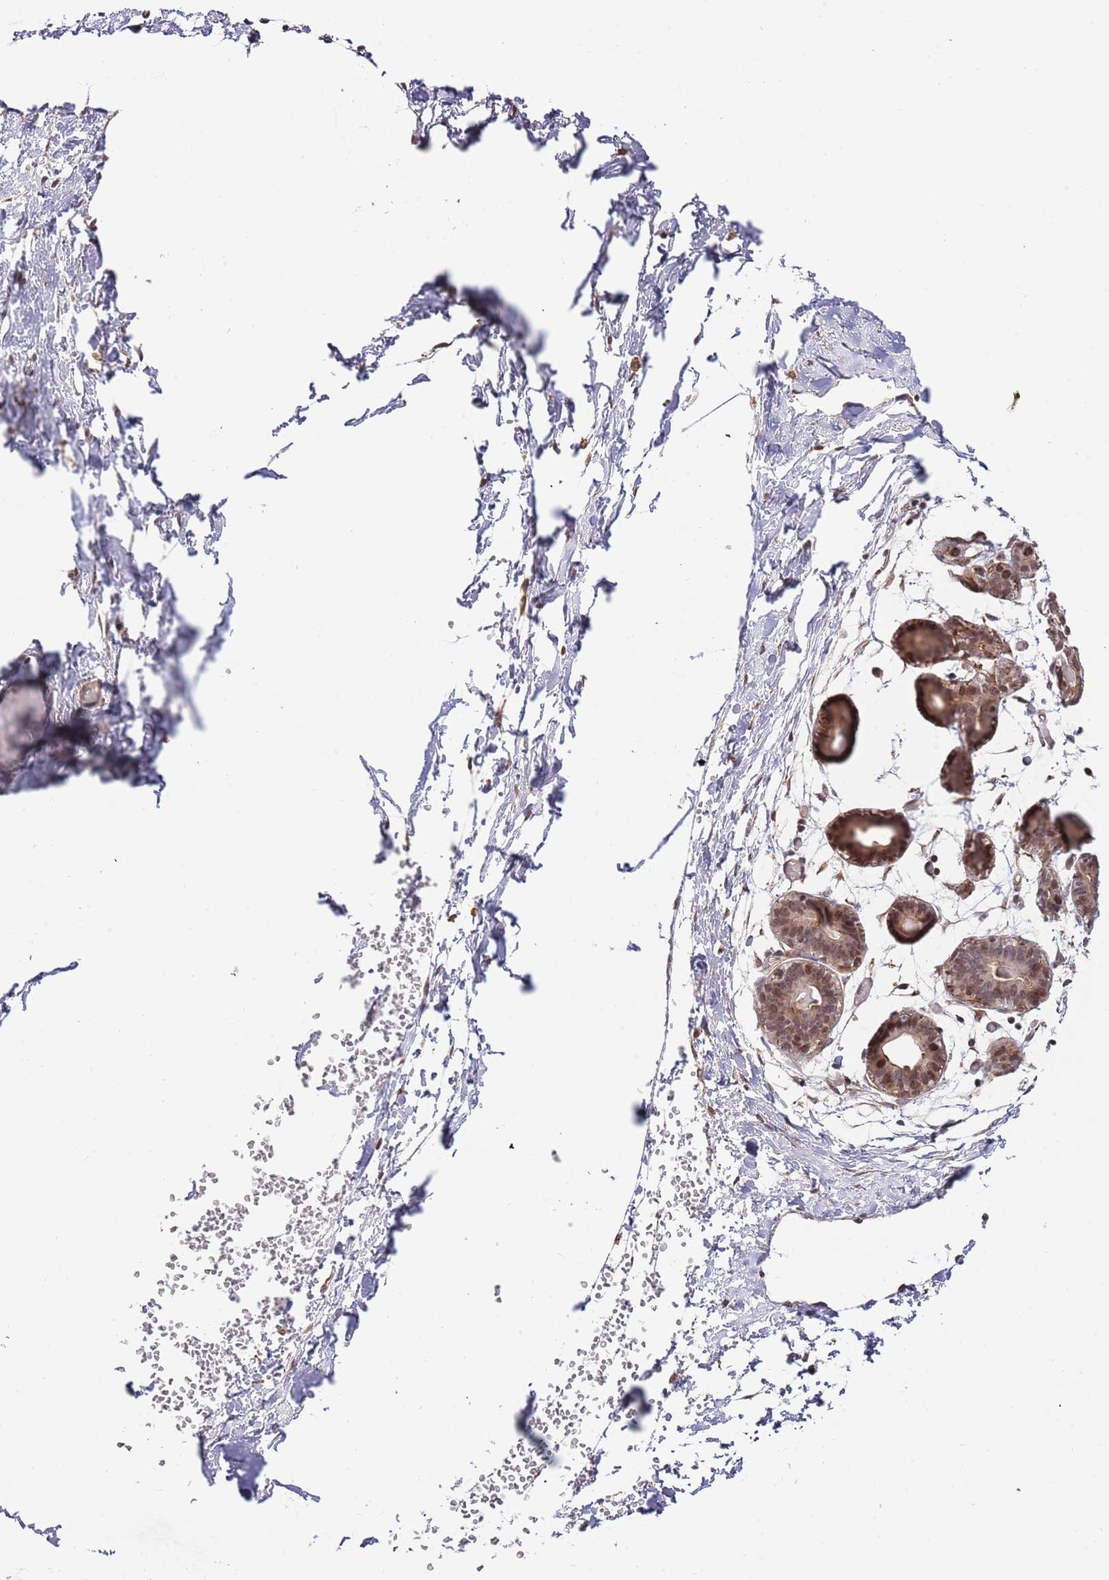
{"staining": {"intensity": "moderate", "quantity": "25%-75%", "location": "nuclear"}, "tissue": "breast", "cell_type": "Glandular cells", "image_type": "normal", "snomed": [{"axis": "morphology", "description": "Normal tissue, NOS"}, {"axis": "topography", "description": "Breast"}], "caption": "Immunohistochemical staining of benign human breast exhibits 25%-75% levels of moderate nuclear protein positivity in approximately 25%-75% of glandular cells.", "gene": "RIF1", "patient": {"sex": "female", "age": 27}}